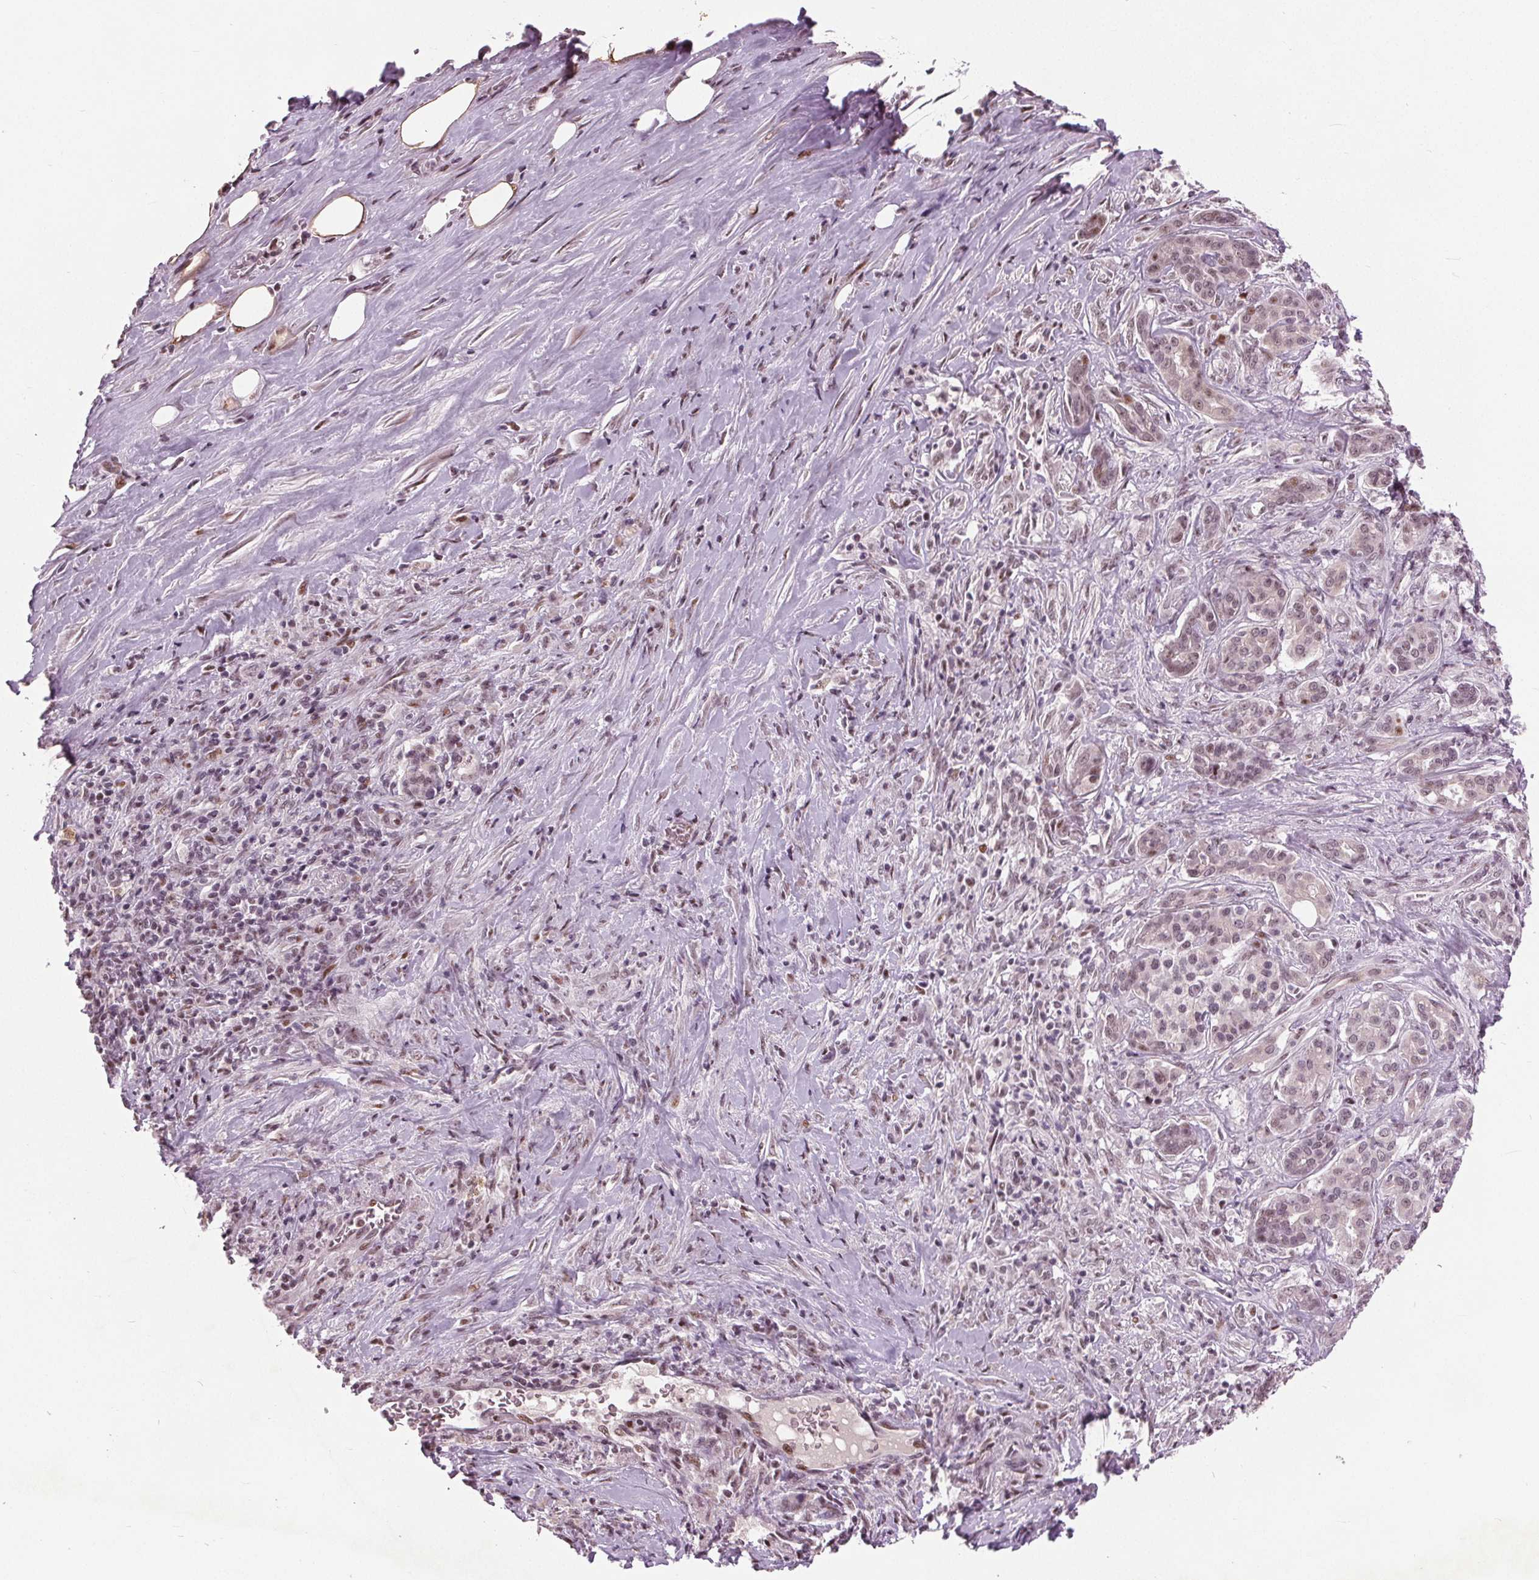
{"staining": {"intensity": "weak", "quantity": ">75%", "location": "nuclear"}, "tissue": "pancreatic cancer", "cell_type": "Tumor cells", "image_type": "cancer", "snomed": [{"axis": "morphology", "description": "Normal tissue, NOS"}, {"axis": "morphology", "description": "Inflammation, NOS"}, {"axis": "morphology", "description": "Adenocarcinoma, NOS"}, {"axis": "topography", "description": "Pancreas"}], "caption": "This photomicrograph shows IHC staining of pancreatic cancer (adenocarcinoma), with low weak nuclear expression in approximately >75% of tumor cells.", "gene": "TTC34", "patient": {"sex": "male", "age": 57}}